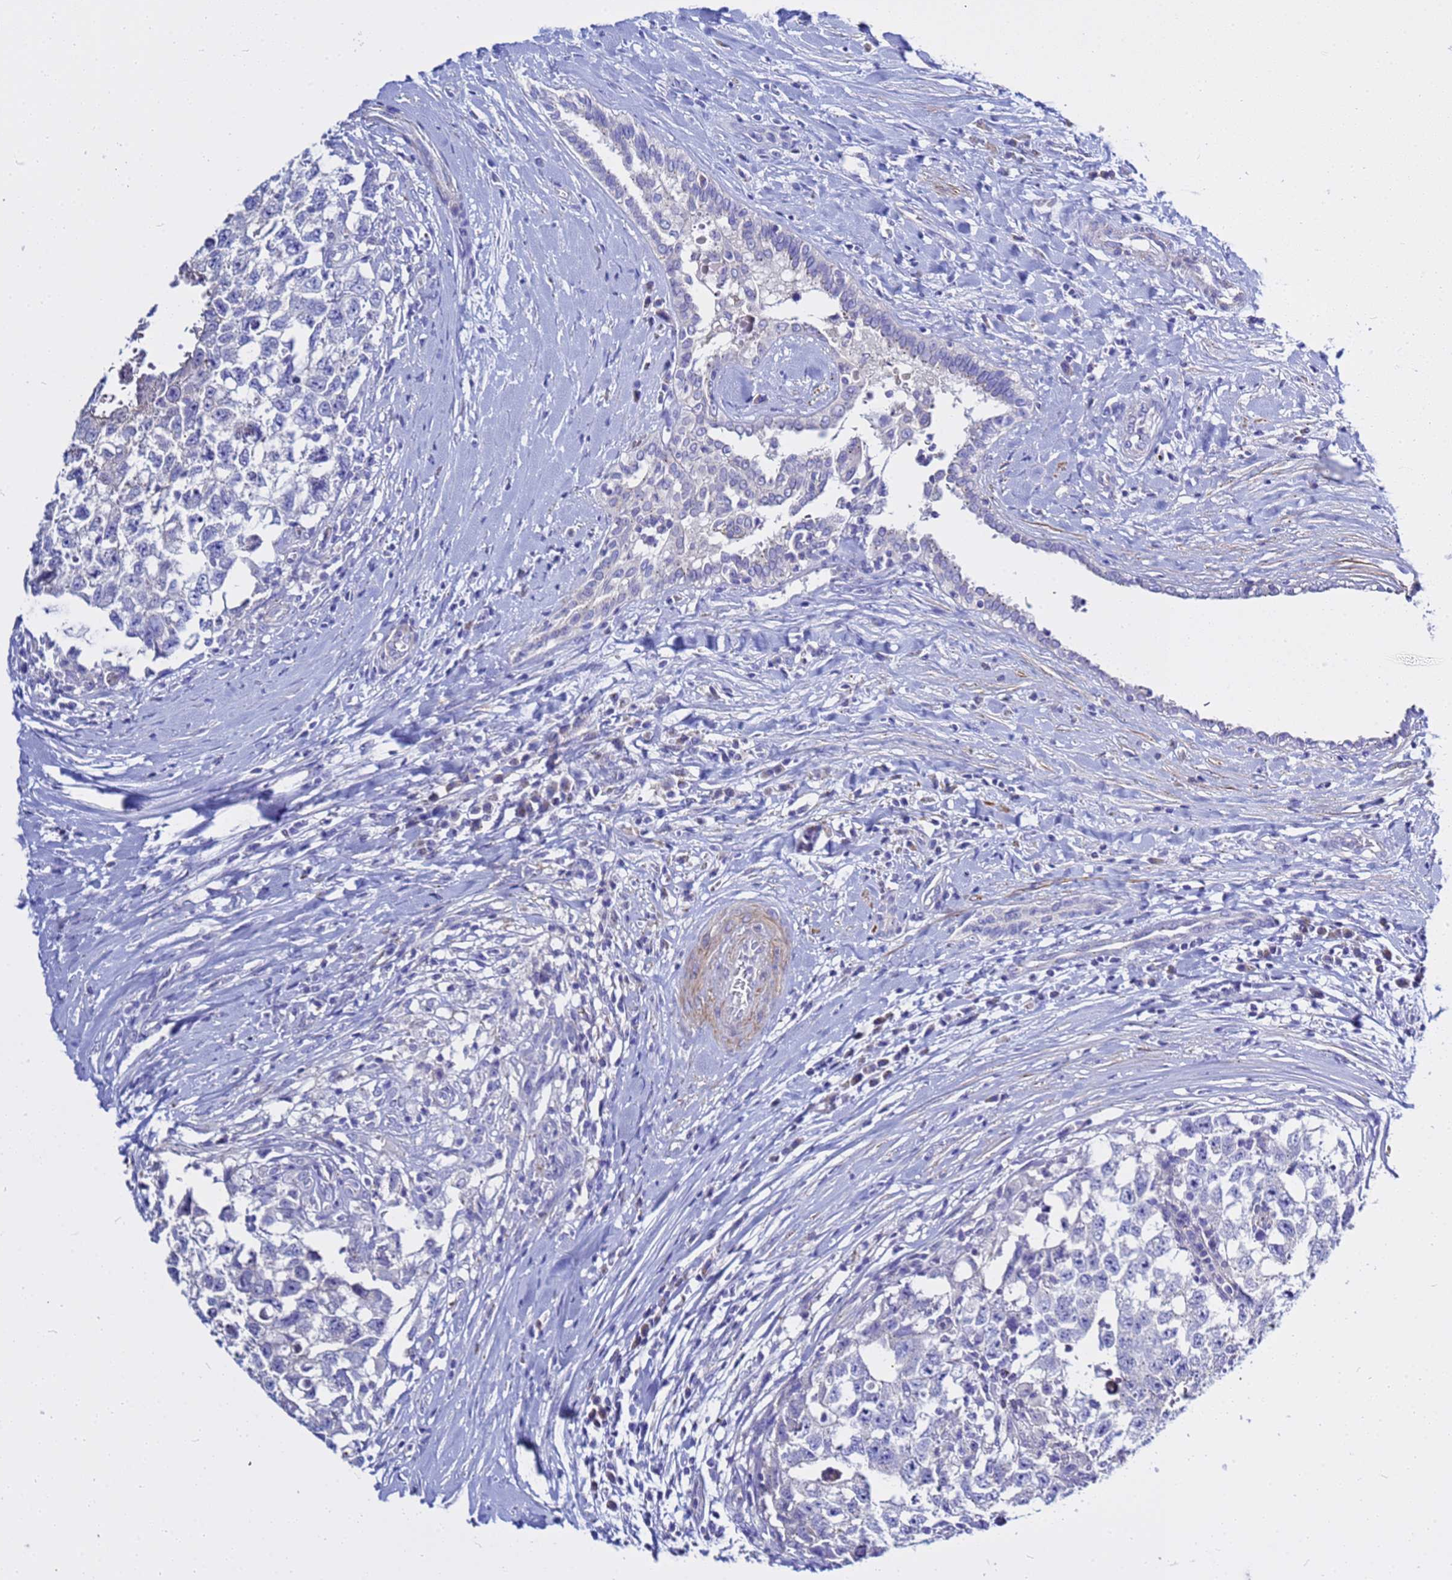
{"staining": {"intensity": "negative", "quantity": "none", "location": "none"}, "tissue": "testis cancer", "cell_type": "Tumor cells", "image_type": "cancer", "snomed": [{"axis": "morphology", "description": "Seminoma, NOS"}, {"axis": "morphology", "description": "Carcinoma, Embryonal, NOS"}, {"axis": "topography", "description": "Testis"}], "caption": "Immunohistochemical staining of human testis embryonal carcinoma exhibits no significant positivity in tumor cells.", "gene": "USP18", "patient": {"sex": "male", "age": 29}}